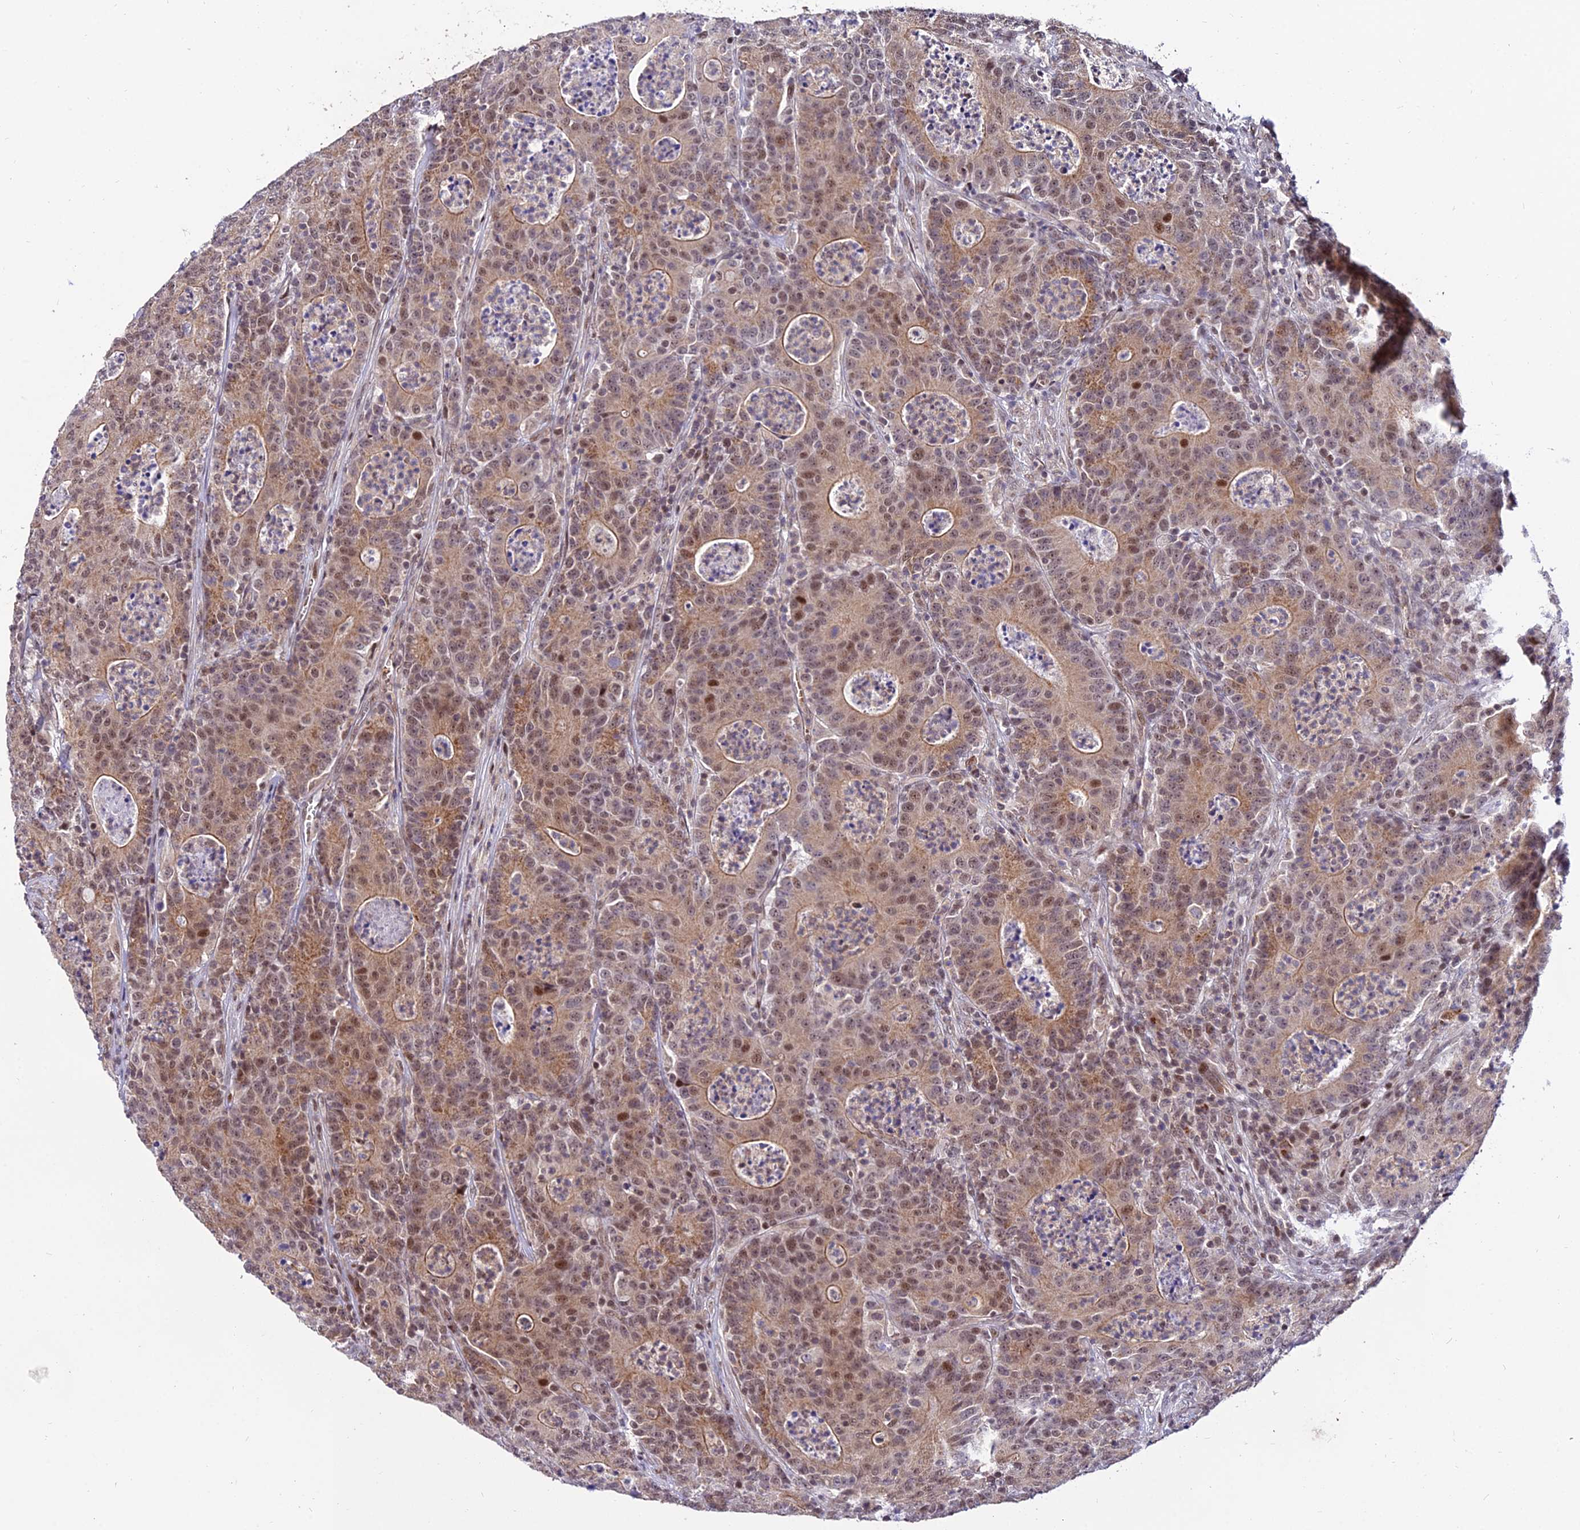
{"staining": {"intensity": "moderate", "quantity": ">75%", "location": "cytoplasmic/membranous,nuclear"}, "tissue": "colorectal cancer", "cell_type": "Tumor cells", "image_type": "cancer", "snomed": [{"axis": "morphology", "description": "Adenocarcinoma, NOS"}, {"axis": "topography", "description": "Colon"}], "caption": "Immunohistochemistry (DAB (3,3'-diaminobenzidine)) staining of human adenocarcinoma (colorectal) demonstrates moderate cytoplasmic/membranous and nuclear protein positivity in about >75% of tumor cells.", "gene": "CIB3", "patient": {"sex": "male", "age": 83}}